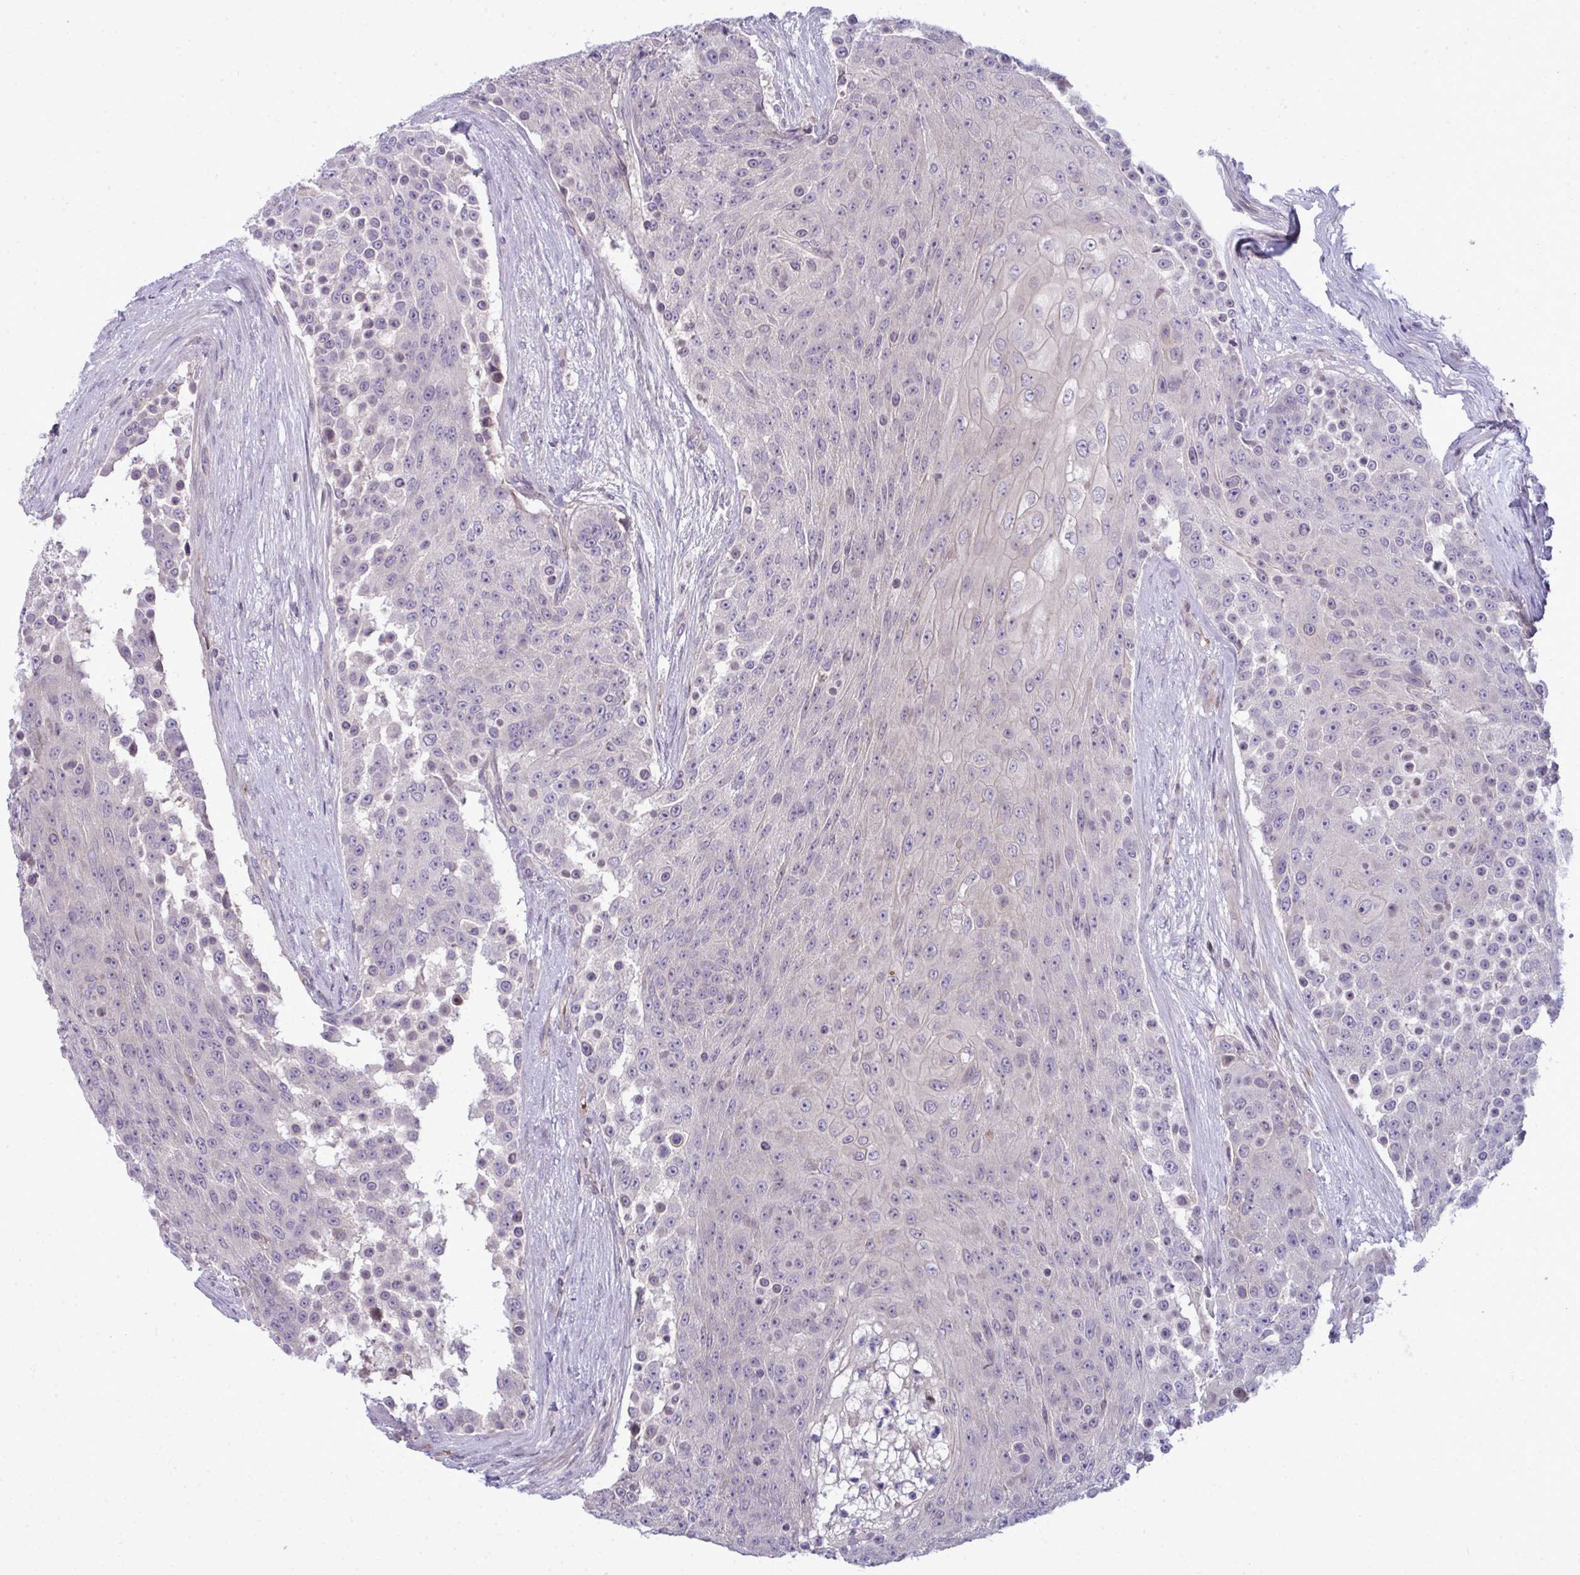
{"staining": {"intensity": "negative", "quantity": "none", "location": "none"}, "tissue": "urothelial cancer", "cell_type": "Tumor cells", "image_type": "cancer", "snomed": [{"axis": "morphology", "description": "Urothelial carcinoma, High grade"}, {"axis": "topography", "description": "Urinary bladder"}], "caption": "This is an immunohistochemistry micrograph of high-grade urothelial carcinoma. There is no expression in tumor cells.", "gene": "SLC14A1", "patient": {"sex": "female", "age": 63}}